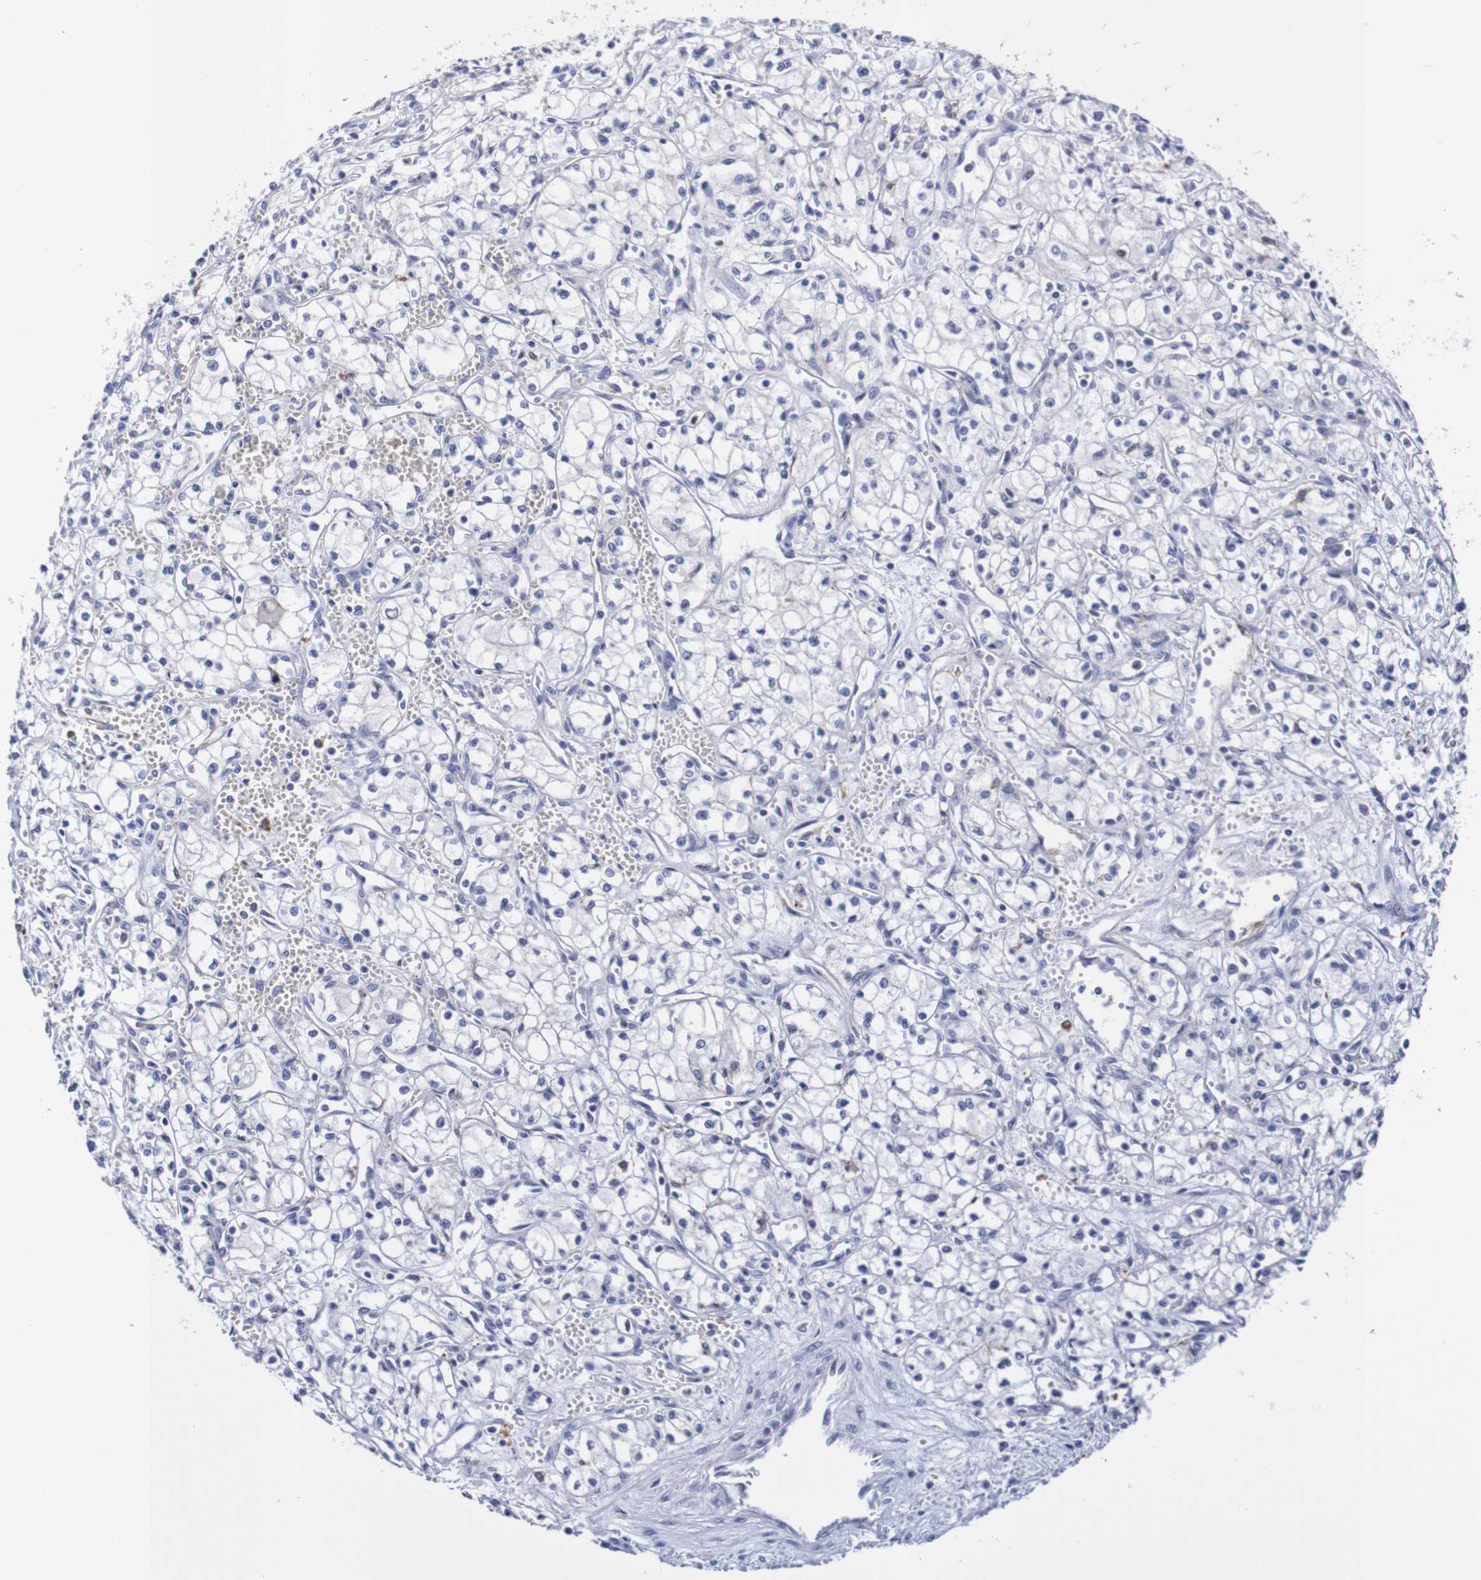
{"staining": {"intensity": "negative", "quantity": "none", "location": "none"}, "tissue": "renal cancer", "cell_type": "Tumor cells", "image_type": "cancer", "snomed": [{"axis": "morphology", "description": "Normal tissue, NOS"}, {"axis": "morphology", "description": "Adenocarcinoma, NOS"}, {"axis": "topography", "description": "Kidney"}], "caption": "Renal cancer (adenocarcinoma) stained for a protein using immunohistochemistry (IHC) exhibits no positivity tumor cells.", "gene": "SEZ6", "patient": {"sex": "male", "age": 59}}